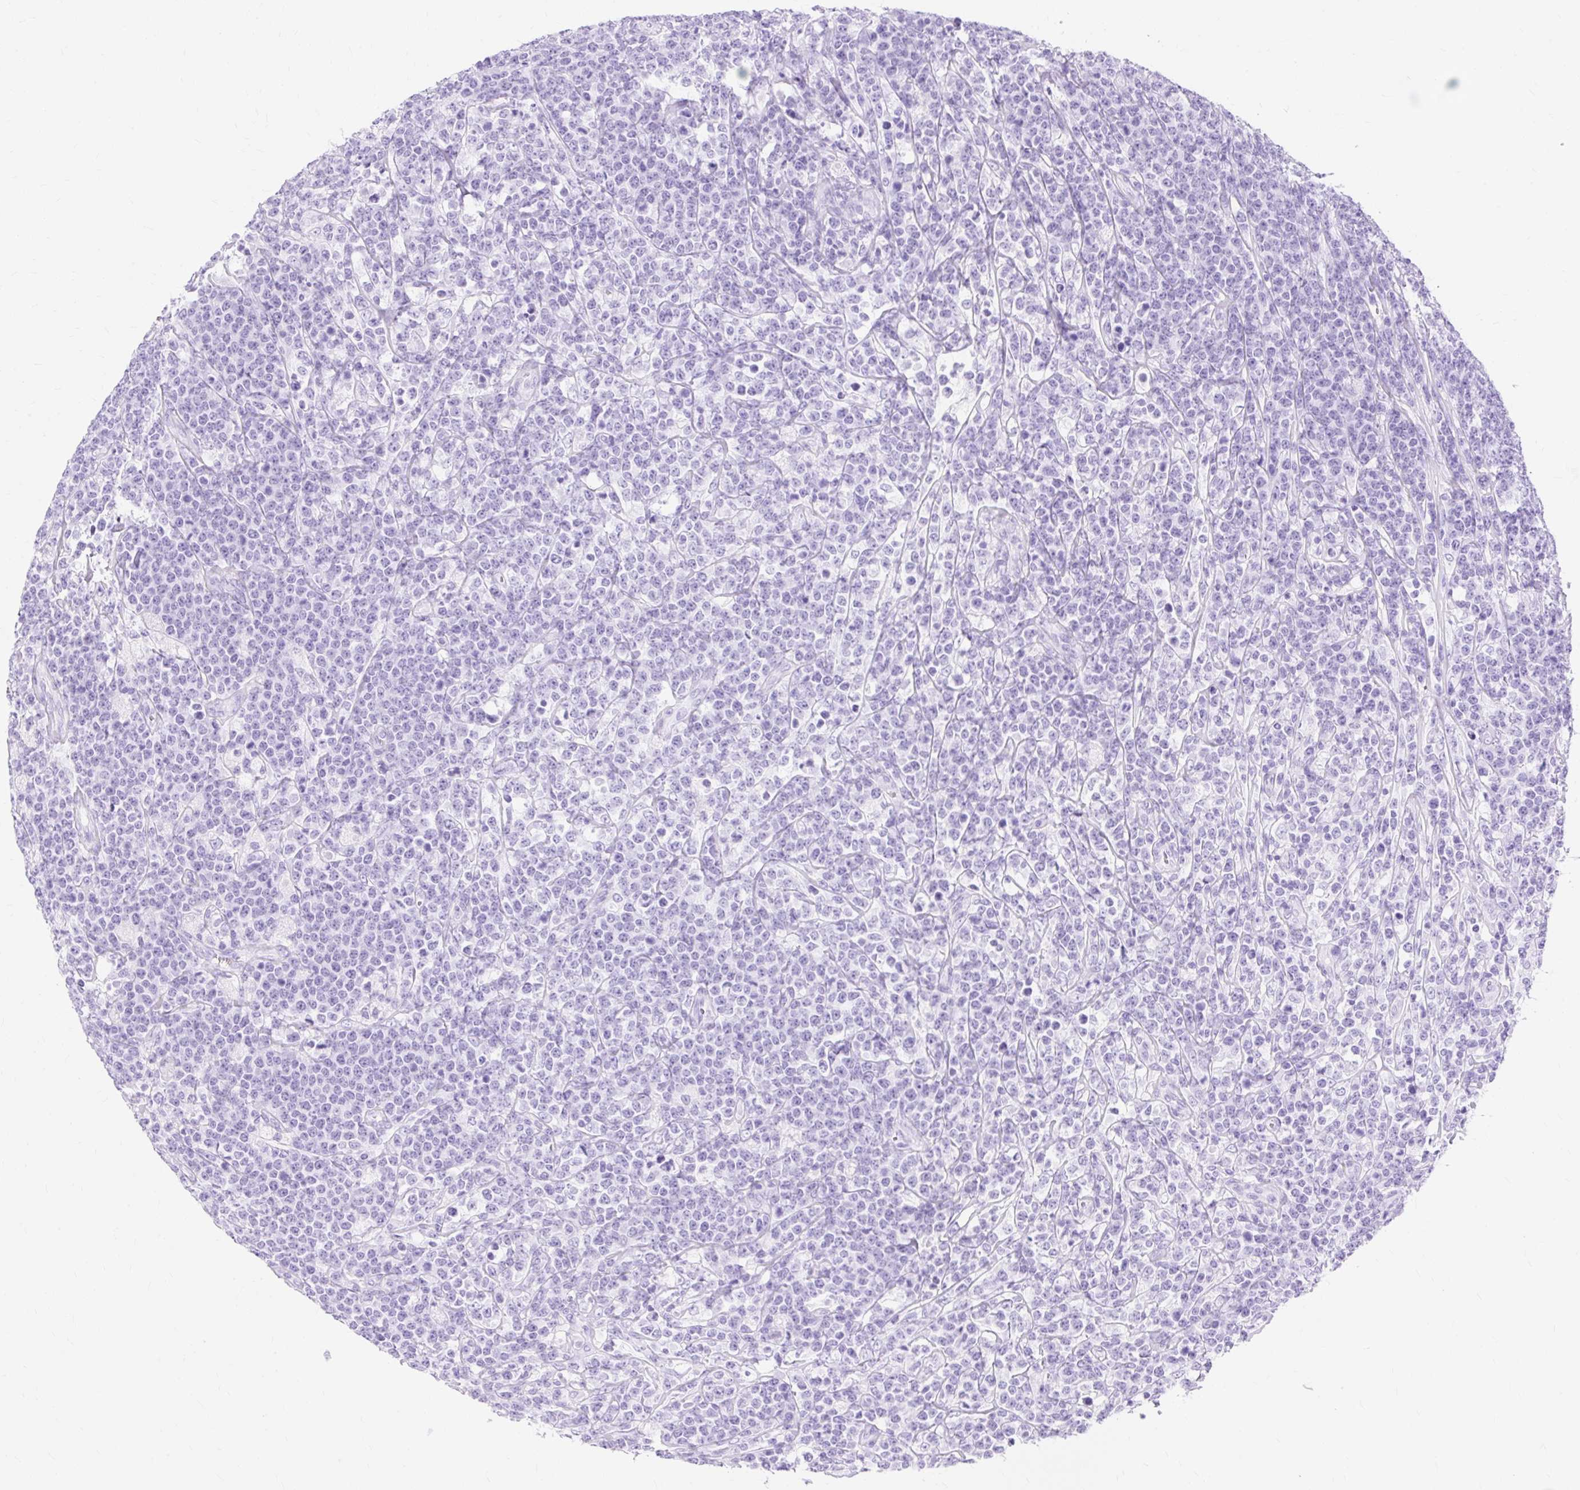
{"staining": {"intensity": "negative", "quantity": "none", "location": "none"}, "tissue": "lymphoma", "cell_type": "Tumor cells", "image_type": "cancer", "snomed": [{"axis": "morphology", "description": "Malignant lymphoma, non-Hodgkin's type, High grade"}, {"axis": "topography", "description": "Small intestine"}], "caption": "The IHC micrograph has no significant staining in tumor cells of high-grade malignant lymphoma, non-Hodgkin's type tissue.", "gene": "MBP", "patient": {"sex": "male", "age": 8}}